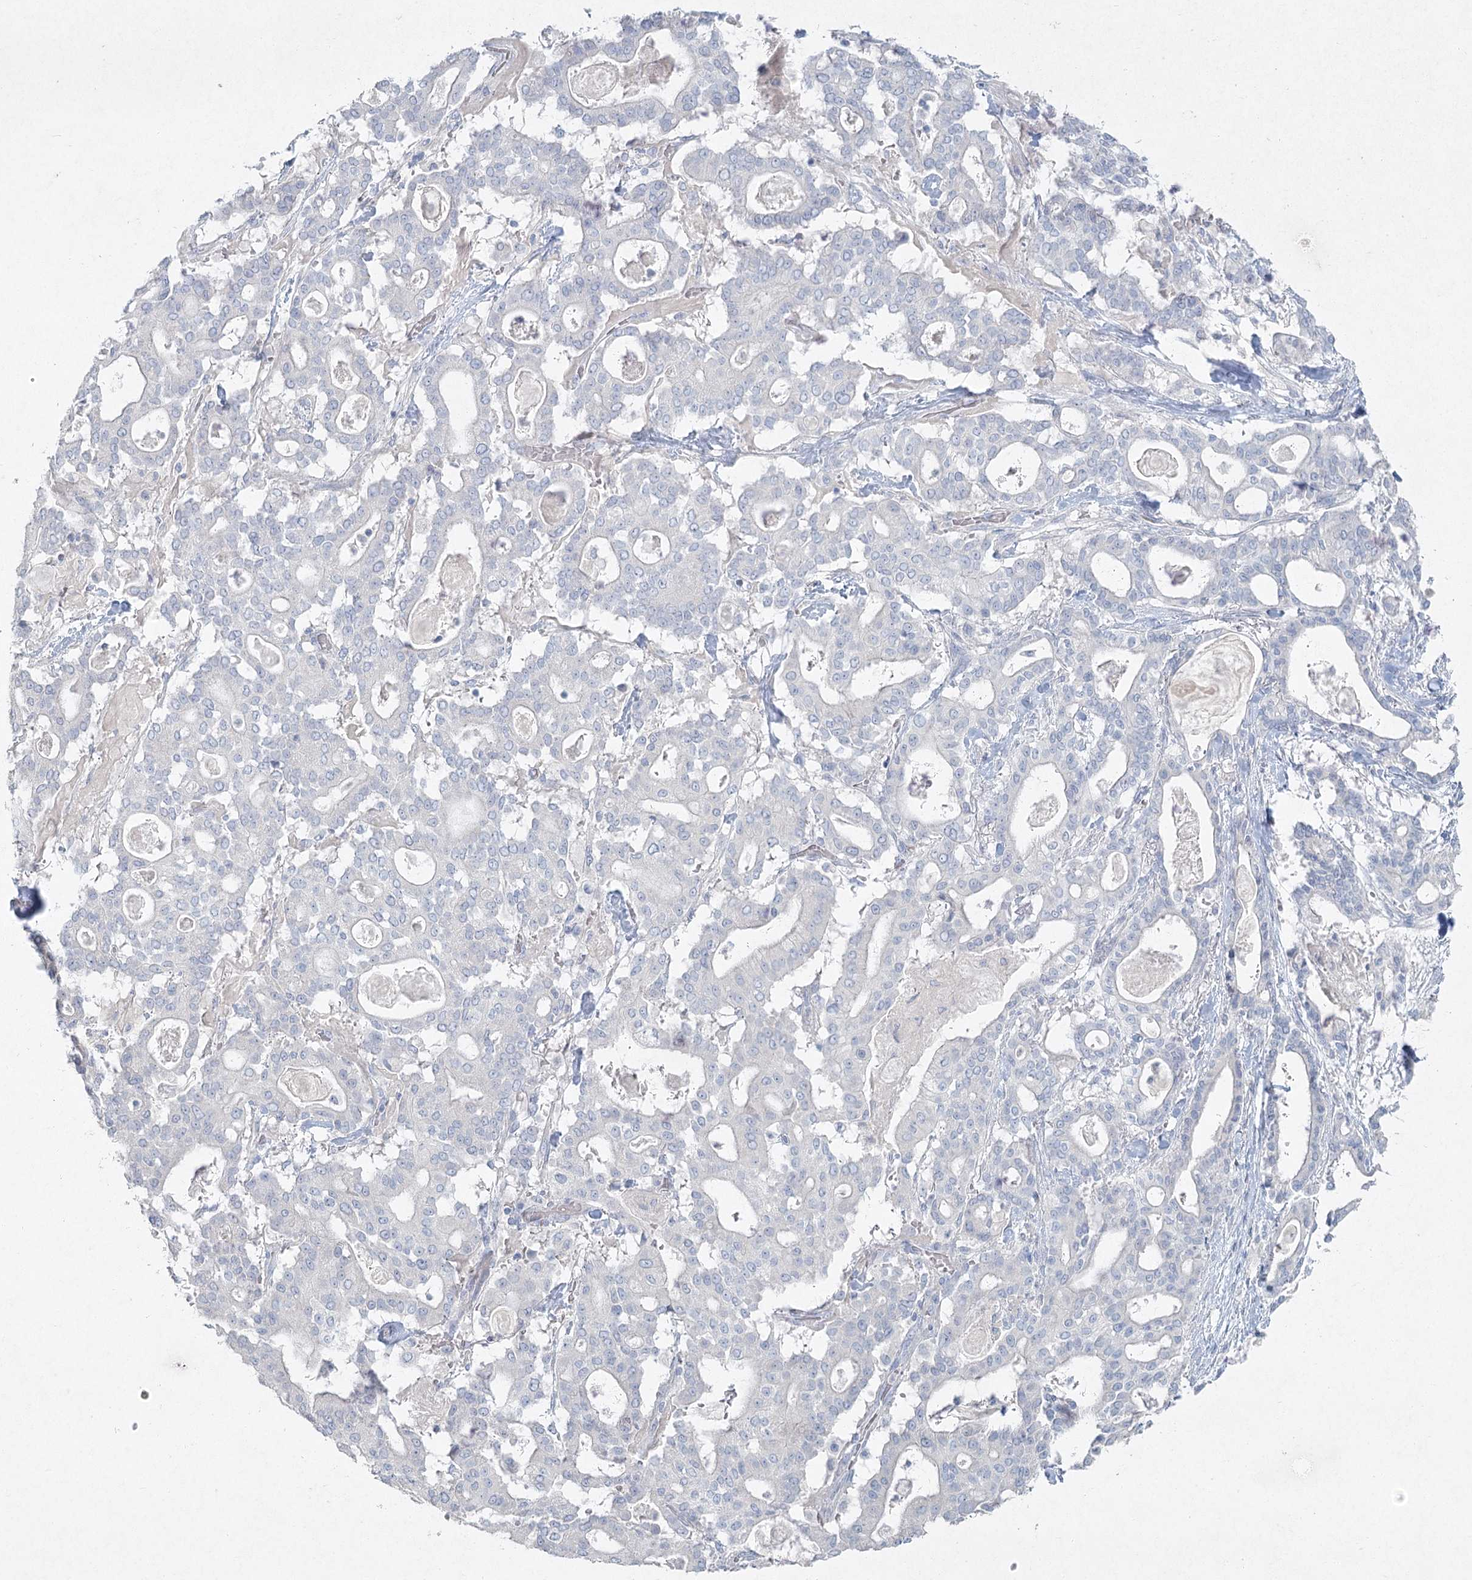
{"staining": {"intensity": "negative", "quantity": "none", "location": "none"}, "tissue": "pancreatic cancer", "cell_type": "Tumor cells", "image_type": "cancer", "snomed": [{"axis": "morphology", "description": "Adenocarcinoma, NOS"}, {"axis": "topography", "description": "Pancreas"}], "caption": "This is a micrograph of immunohistochemistry (IHC) staining of adenocarcinoma (pancreatic), which shows no positivity in tumor cells.", "gene": "LRP2BP", "patient": {"sex": "male", "age": 63}}